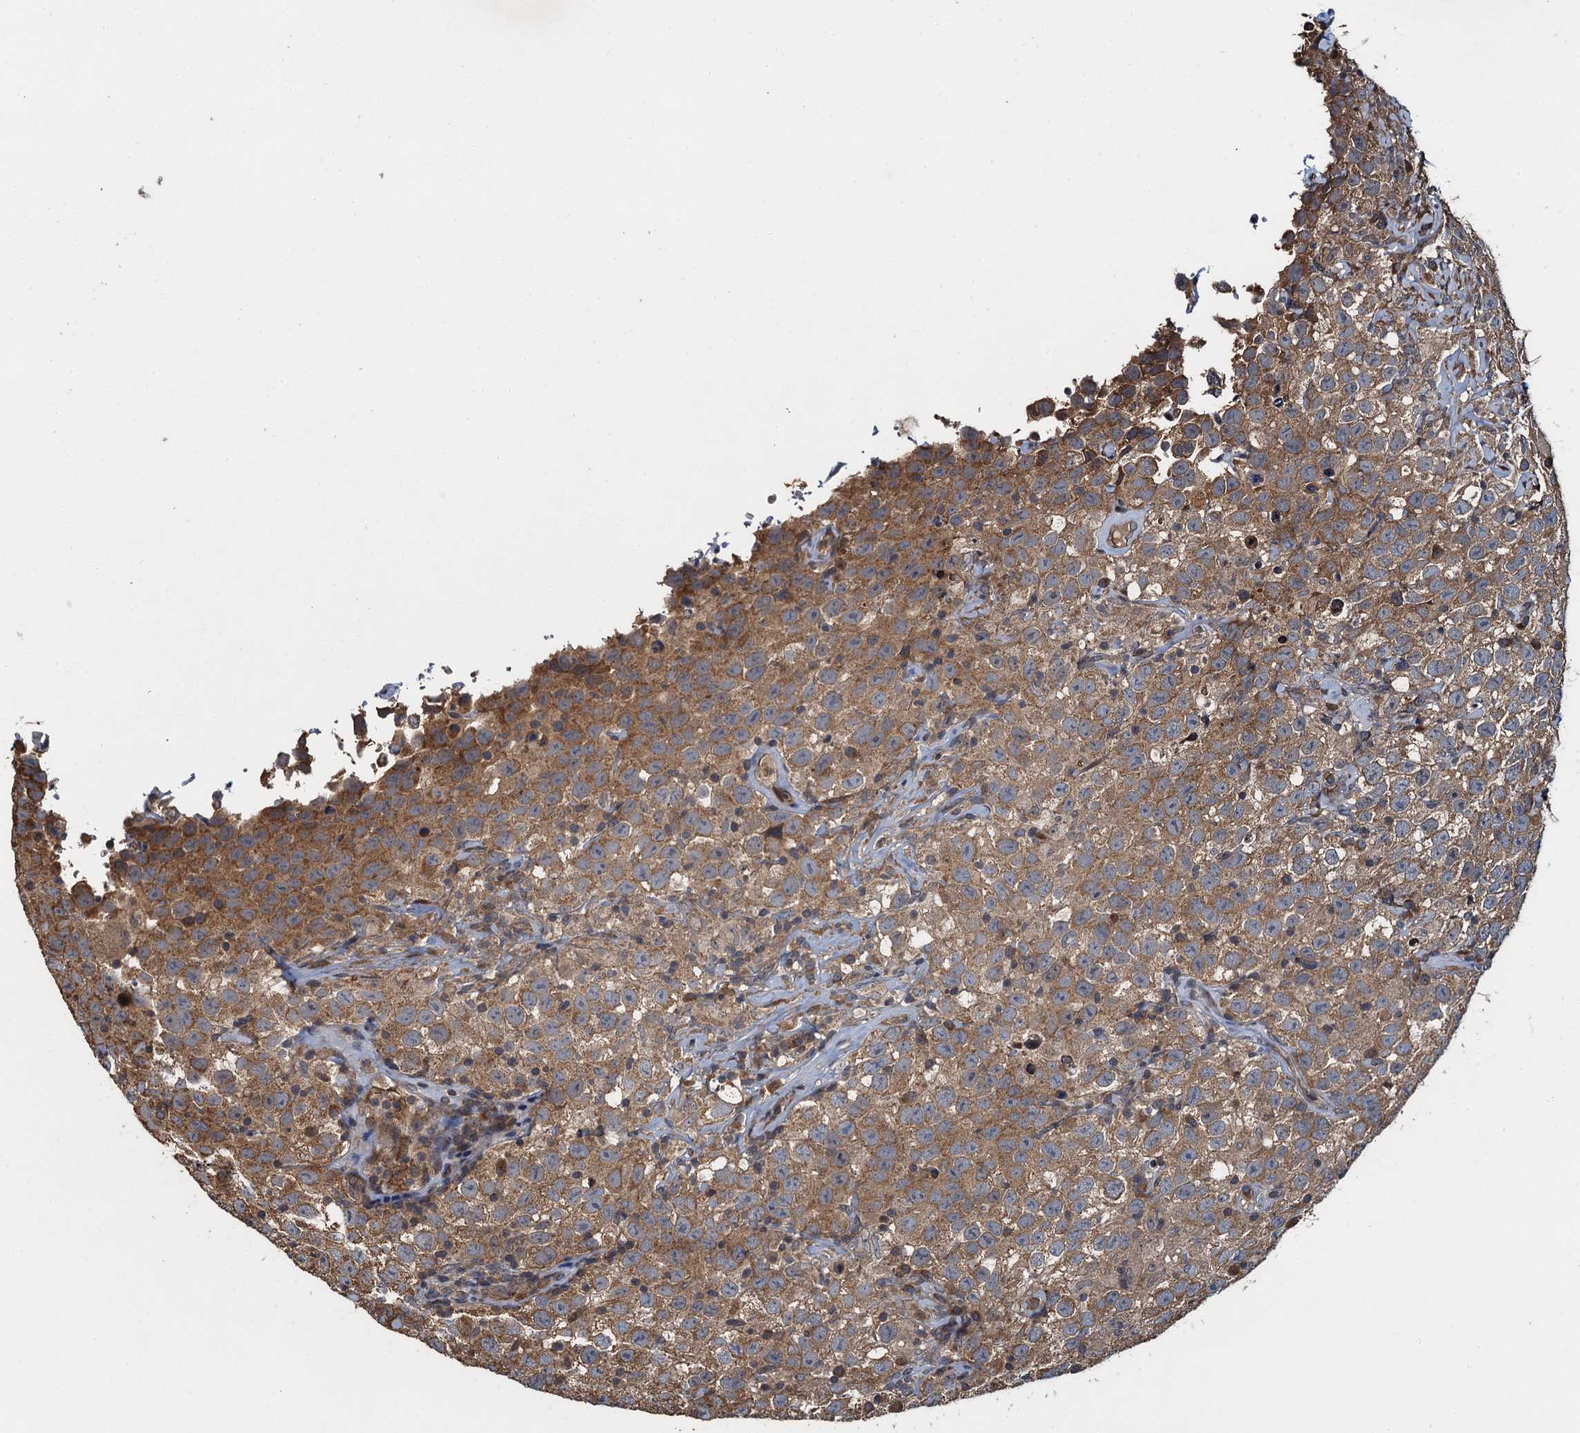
{"staining": {"intensity": "moderate", "quantity": ">75%", "location": "cytoplasmic/membranous"}, "tissue": "testis cancer", "cell_type": "Tumor cells", "image_type": "cancer", "snomed": [{"axis": "morphology", "description": "Seminoma, NOS"}, {"axis": "topography", "description": "Testis"}], "caption": "There is medium levels of moderate cytoplasmic/membranous staining in tumor cells of testis cancer, as demonstrated by immunohistochemical staining (brown color).", "gene": "SNX32", "patient": {"sex": "male", "age": 41}}